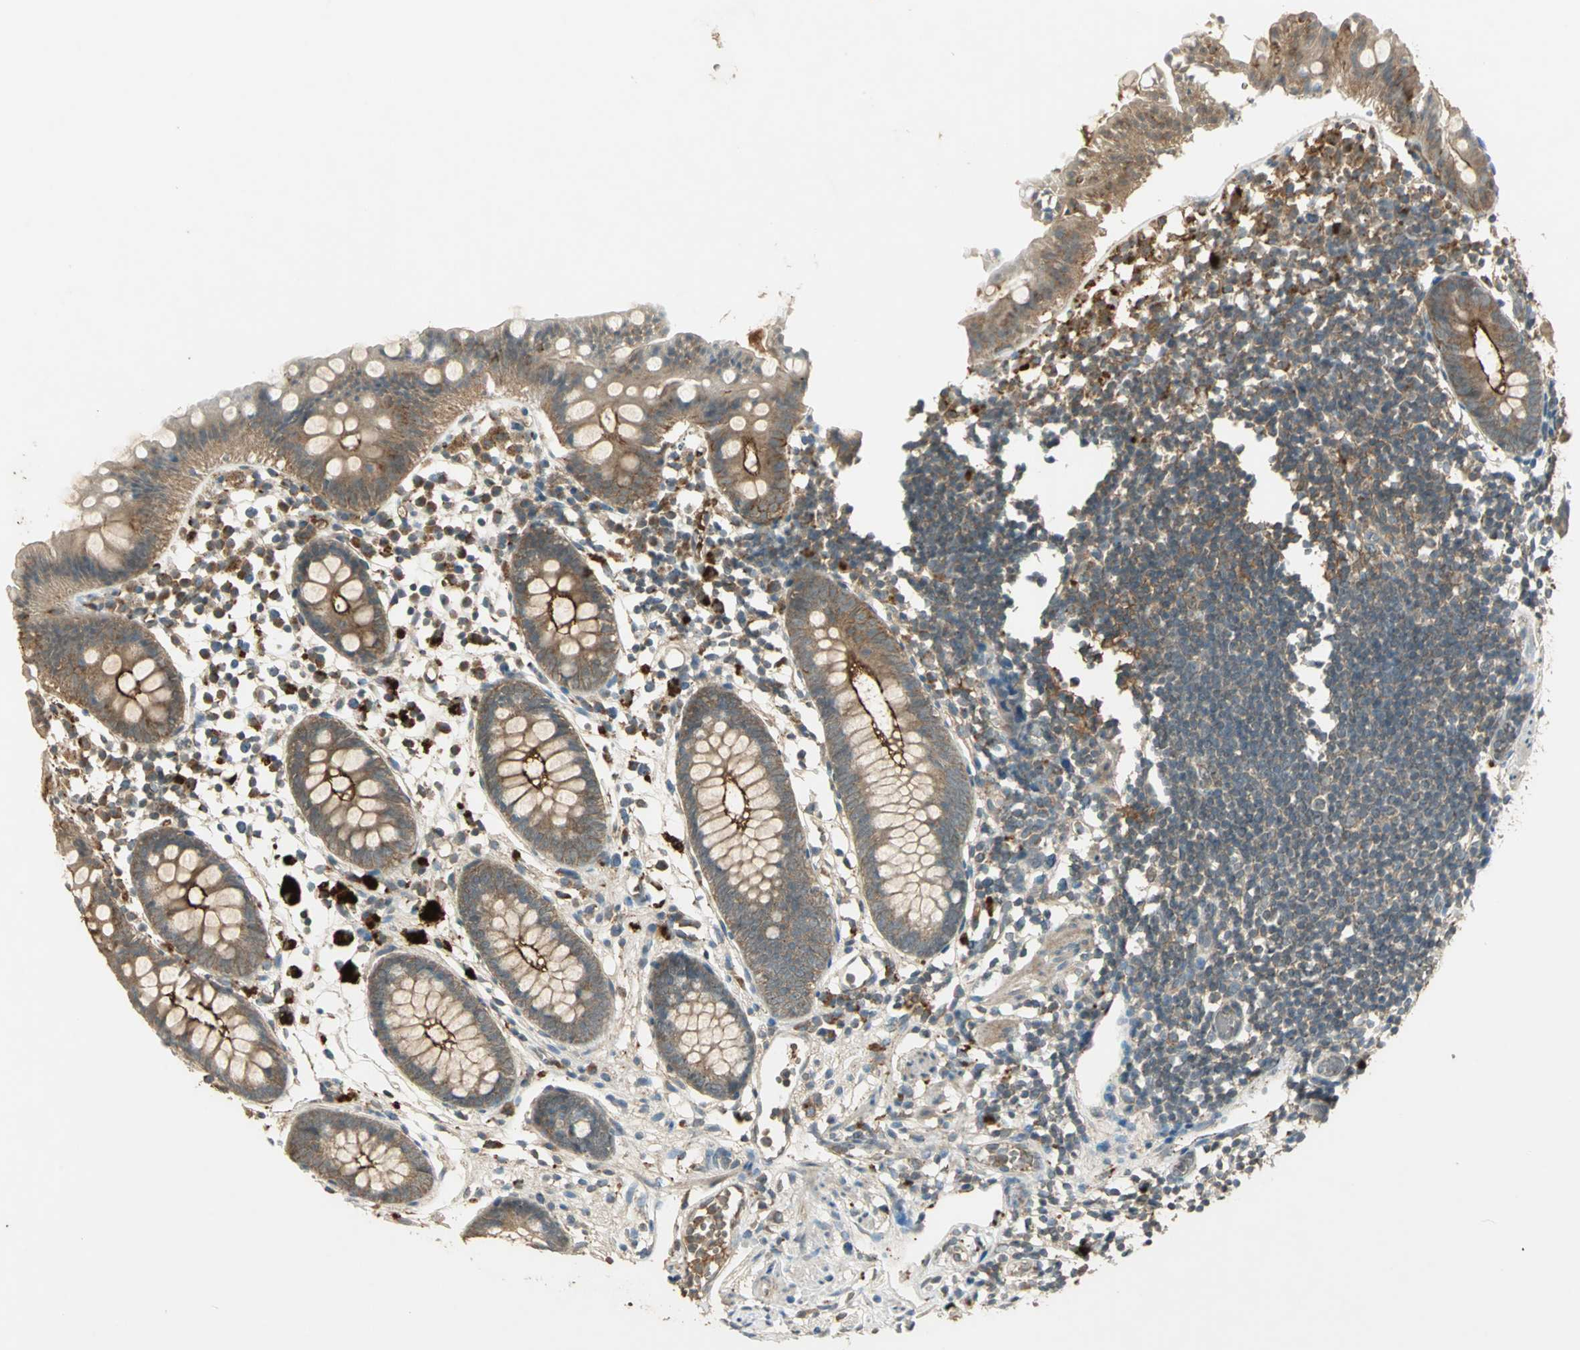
{"staining": {"intensity": "moderate", "quantity": ">75%", "location": "cytoplasmic/membranous"}, "tissue": "appendix", "cell_type": "Glandular cells", "image_type": "normal", "snomed": [{"axis": "morphology", "description": "Normal tissue, NOS"}, {"axis": "topography", "description": "Appendix"}], "caption": "High-magnification brightfield microscopy of benign appendix stained with DAB (3,3'-diaminobenzidine) (brown) and counterstained with hematoxylin (blue). glandular cells exhibit moderate cytoplasmic/membranous expression is identified in about>75% of cells.", "gene": "KEAP1", "patient": {"sex": "male", "age": 38}}